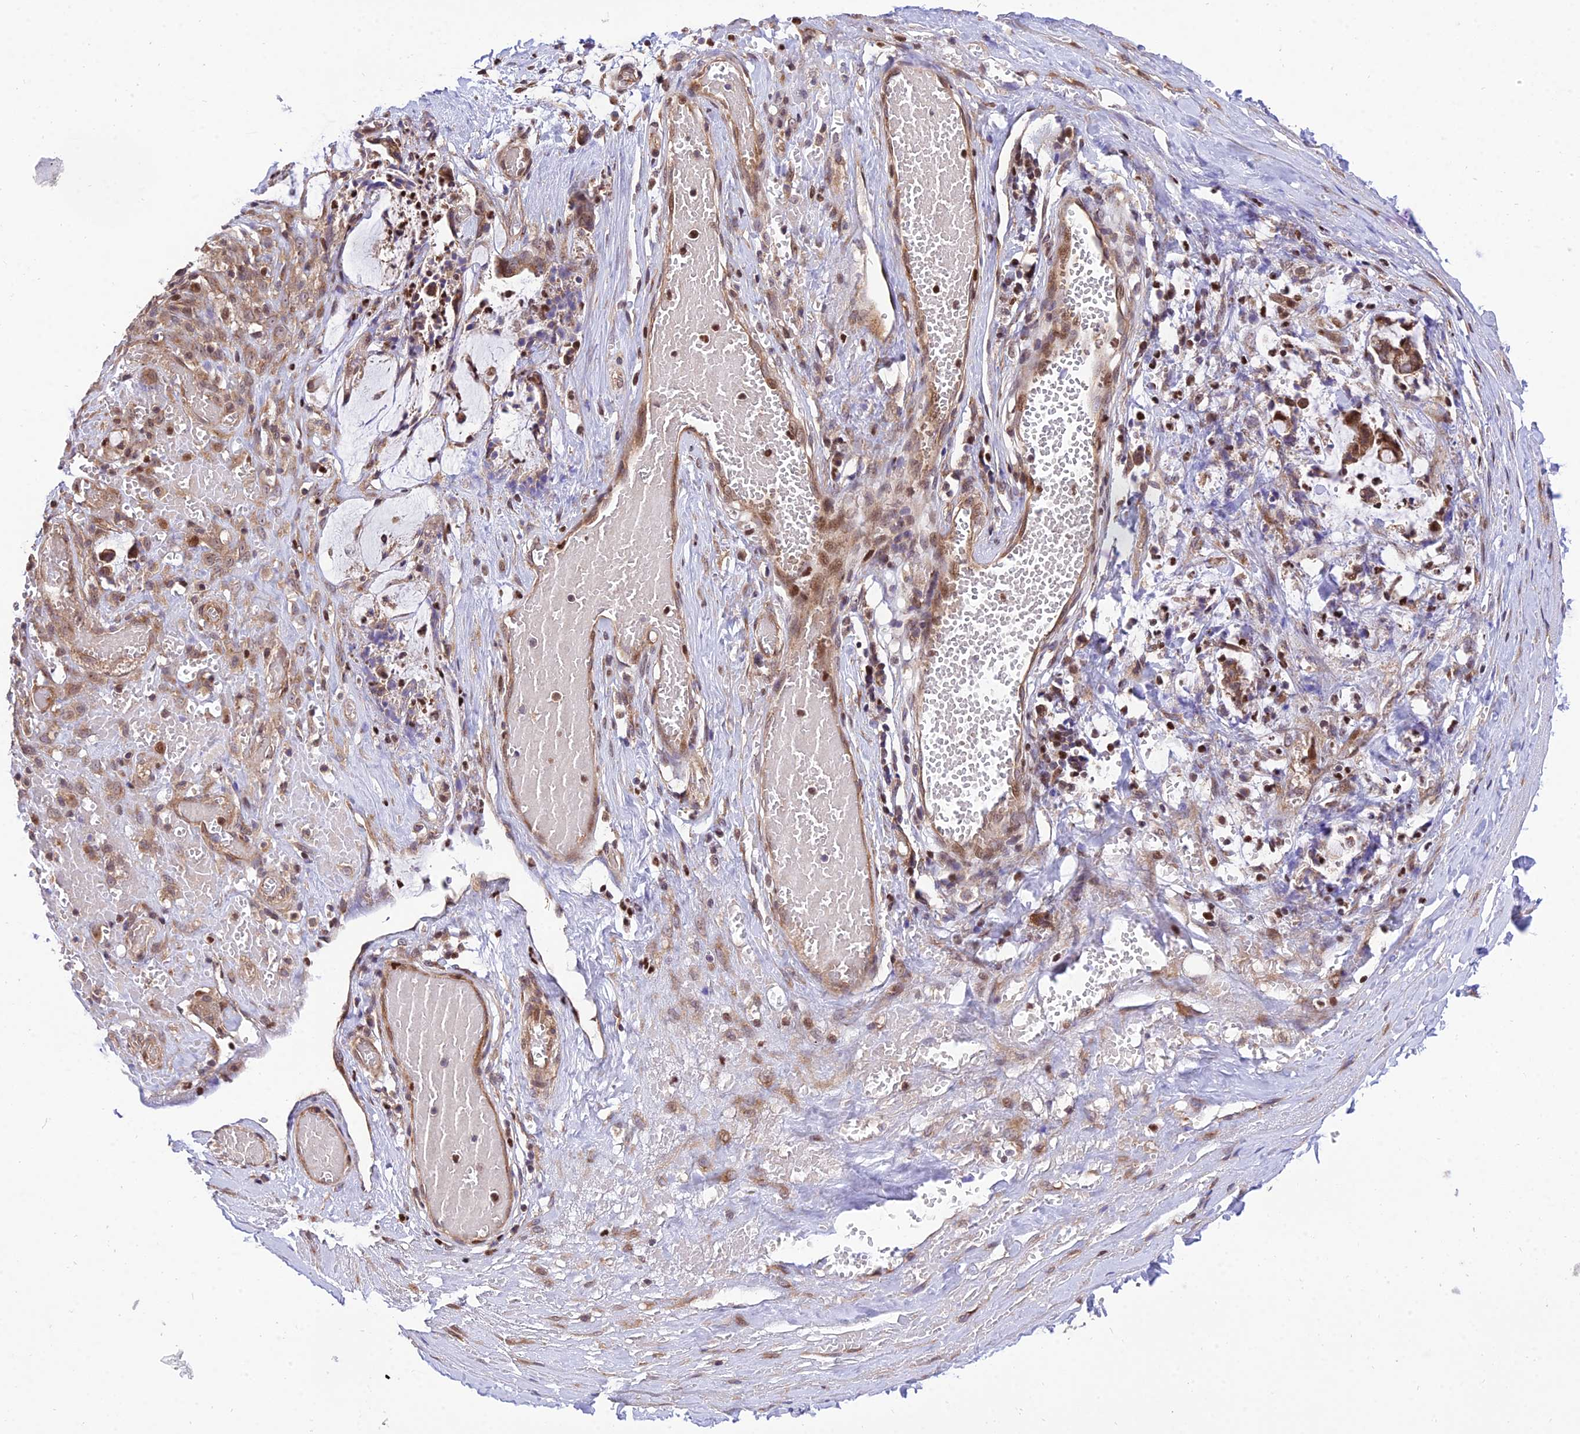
{"staining": {"intensity": "weak", "quantity": ">75%", "location": "cytoplasmic/membranous,nuclear"}, "tissue": "smooth muscle", "cell_type": "Smooth muscle cells", "image_type": "normal", "snomed": [{"axis": "morphology", "description": "Normal tissue, NOS"}, {"axis": "morphology", "description": "Adenocarcinoma, NOS"}, {"axis": "topography", "description": "Colon"}, {"axis": "topography", "description": "Peripheral nerve tissue"}], "caption": "A micrograph showing weak cytoplasmic/membranous,nuclear expression in about >75% of smooth muscle cells in normal smooth muscle, as visualized by brown immunohistochemical staining.", "gene": "SMG6", "patient": {"sex": "male", "age": 14}}